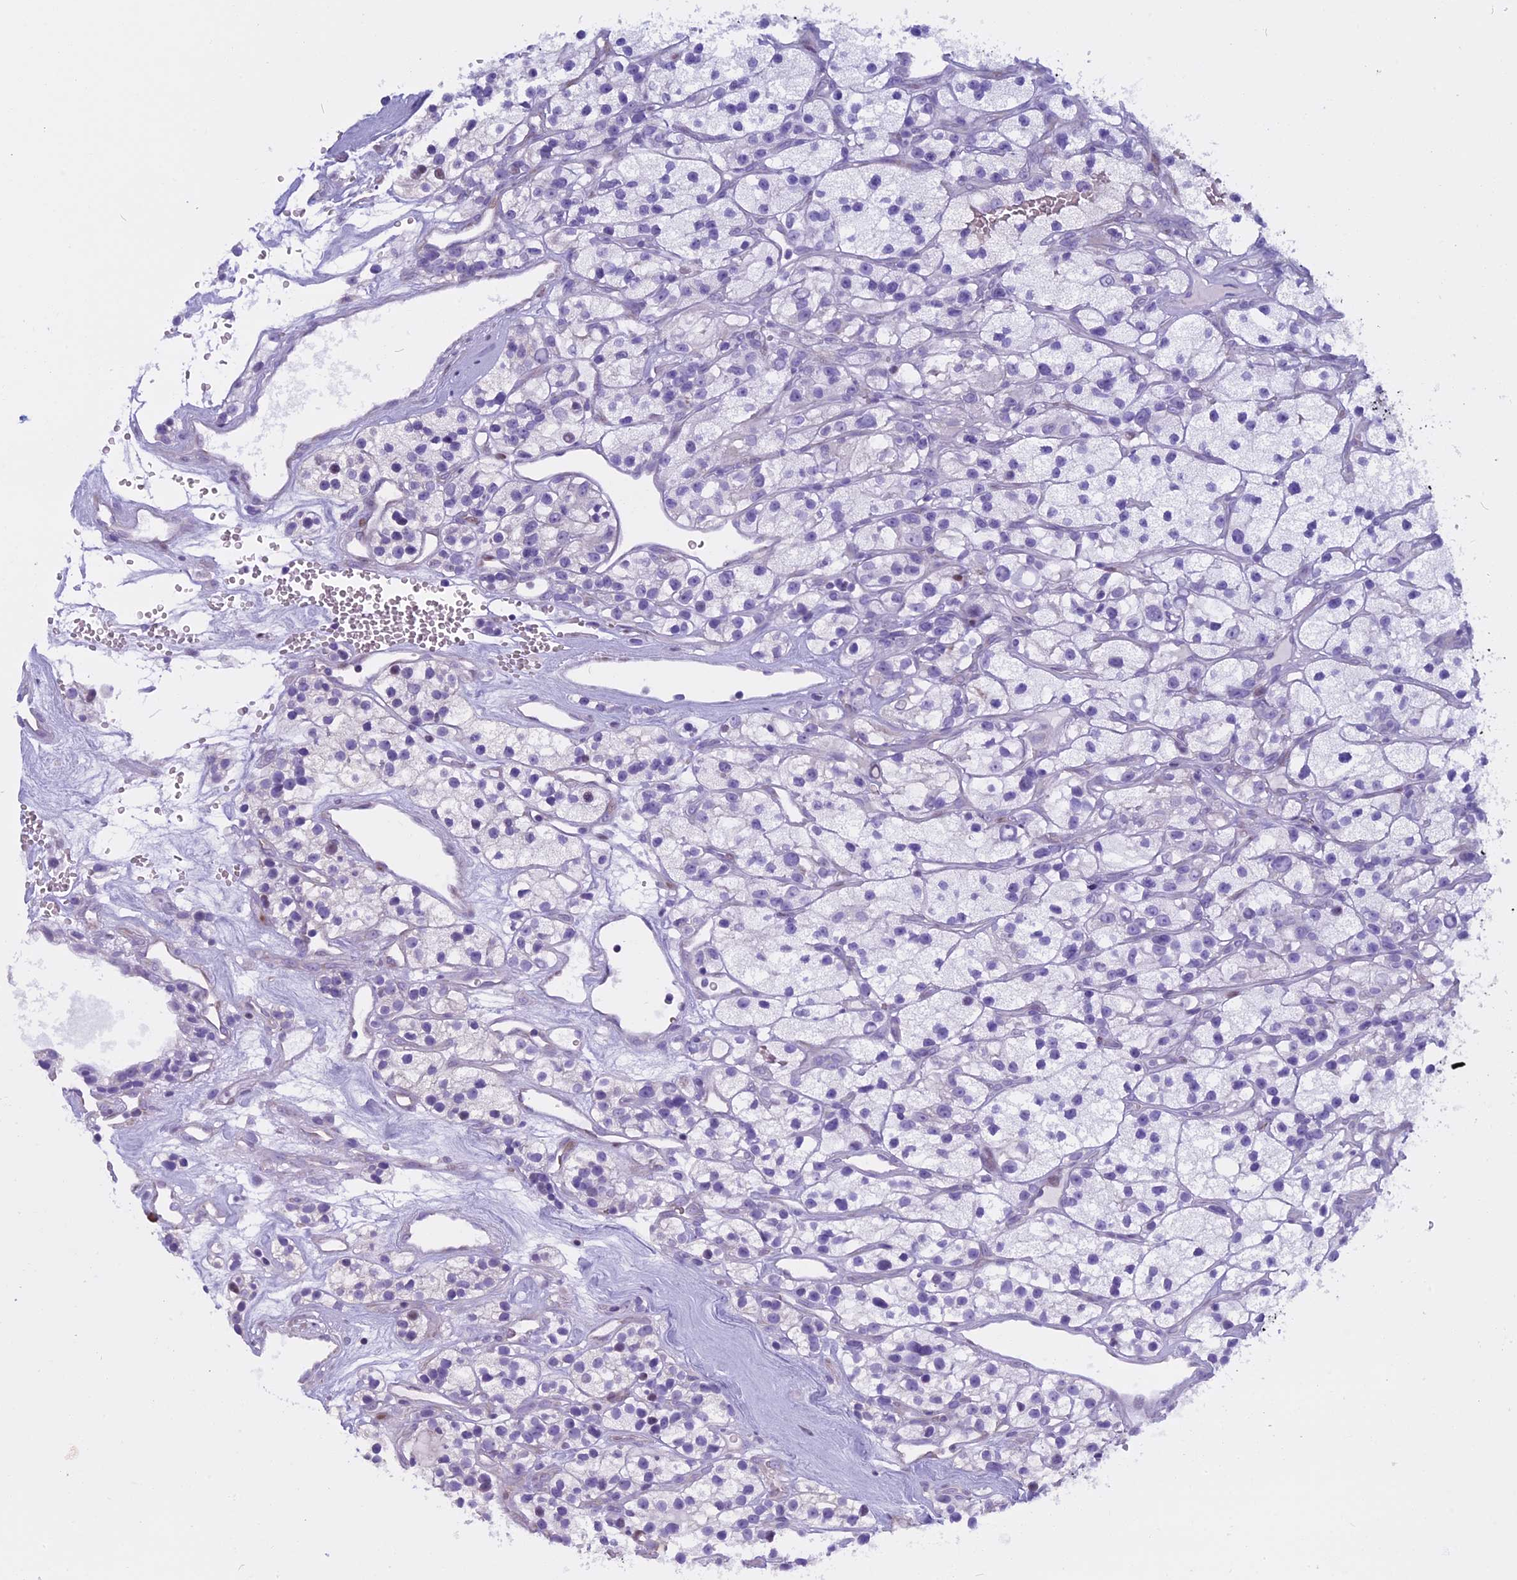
{"staining": {"intensity": "negative", "quantity": "none", "location": "none"}, "tissue": "renal cancer", "cell_type": "Tumor cells", "image_type": "cancer", "snomed": [{"axis": "morphology", "description": "Adenocarcinoma, NOS"}, {"axis": "topography", "description": "Kidney"}], "caption": "Adenocarcinoma (renal) was stained to show a protein in brown. There is no significant staining in tumor cells.", "gene": "KCTD21", "patient": {"sex": "female", "age": 57}}